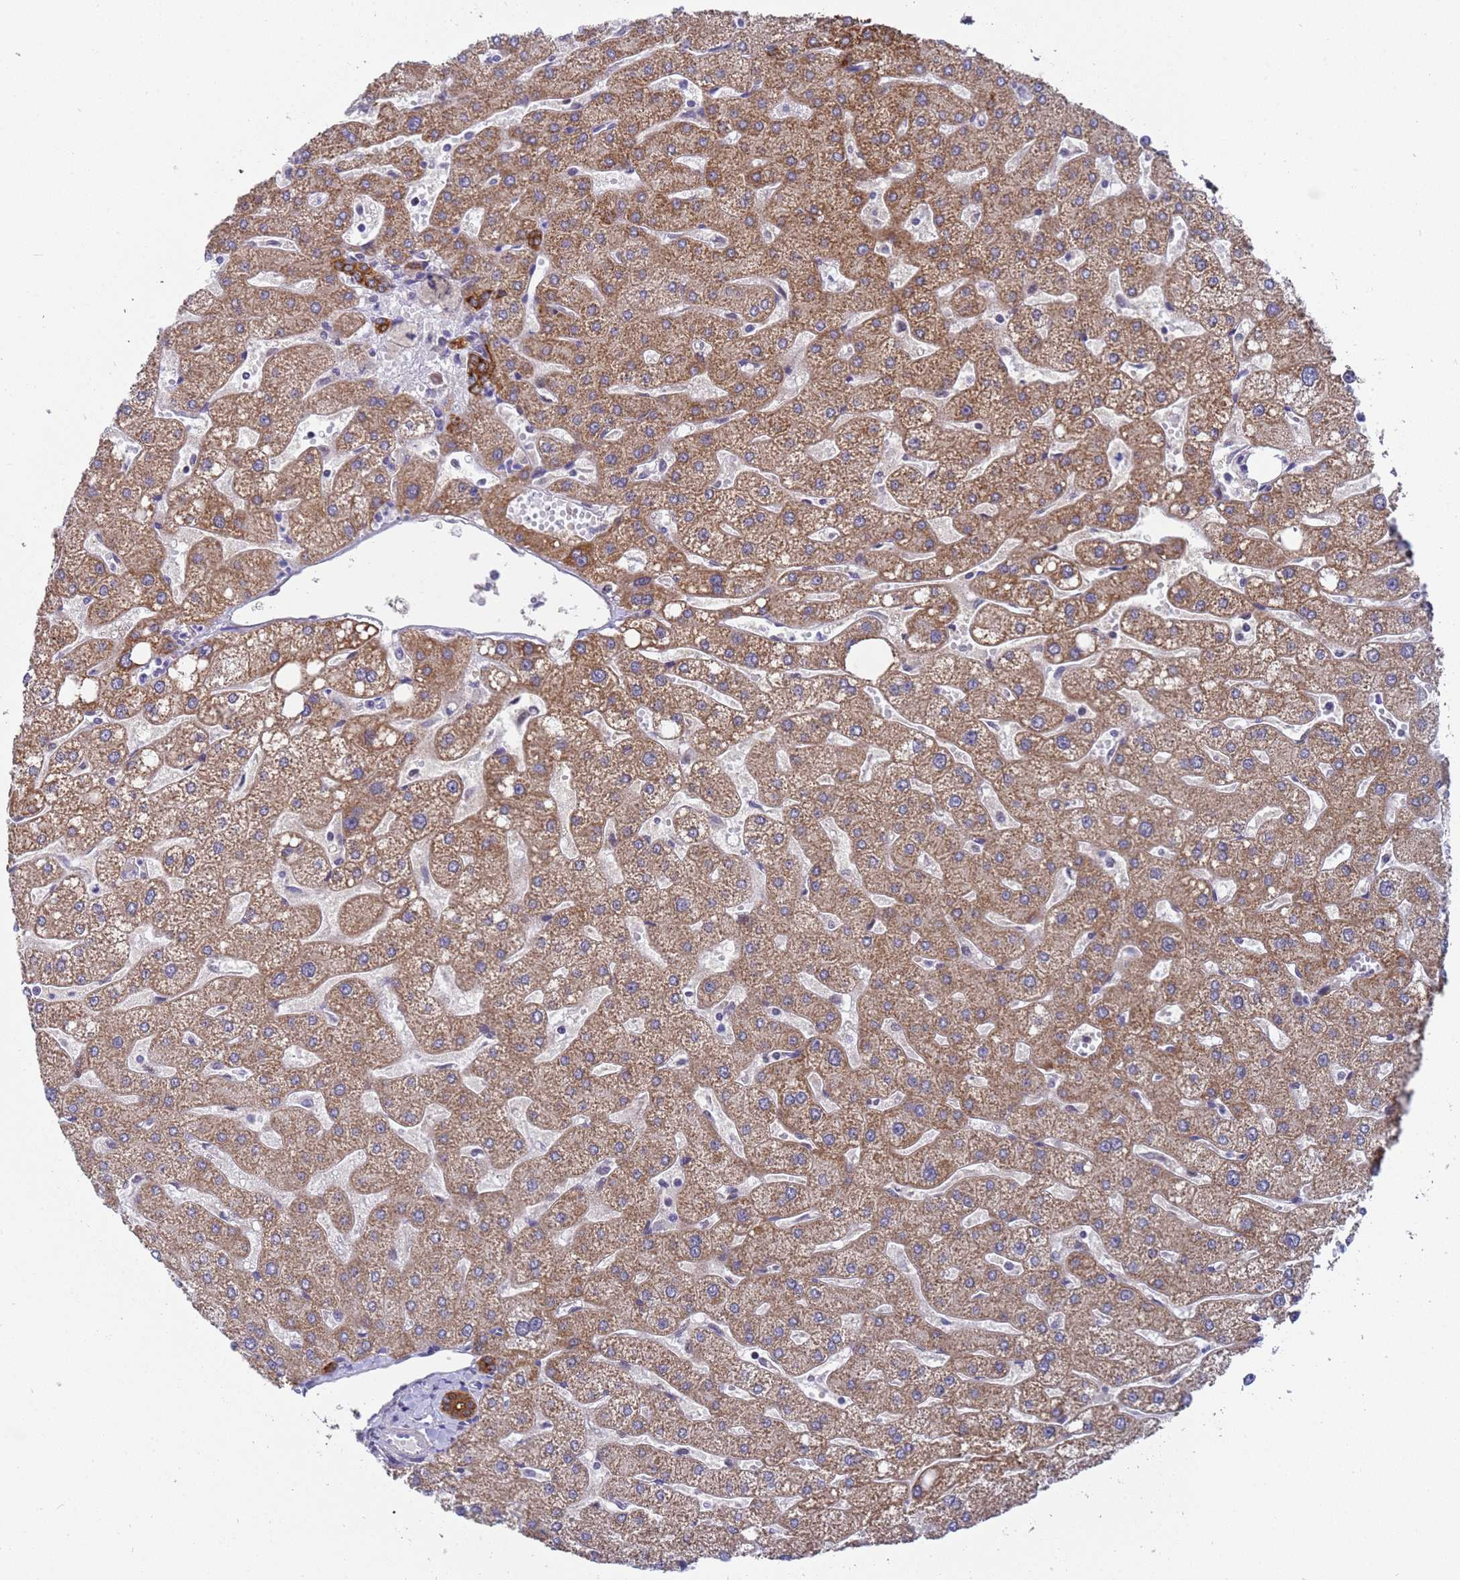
{"staining": {"intensity": "strong", "quantity": ">75%", "location": "cytoplasmic/membranous"}, "tissue": "liver", "cell_type": "Cholangiocytes", "image_type": "normal", "snomed": [{"axis": "morphology", "description": "Normal tissue, NOS"}, {"axis": "topography", "description": "Liver"}], "caption": "Immunohistochemical staining of unremarkable liver reveals high levels of strong cytoplasmic/membranous expression in approximately >75% of cholangiocytes. (DAB IHC with brightfield microscopy, high magnification).", "gene": "ANAPC13", "patient": {"sex": "male", "age": 67}}